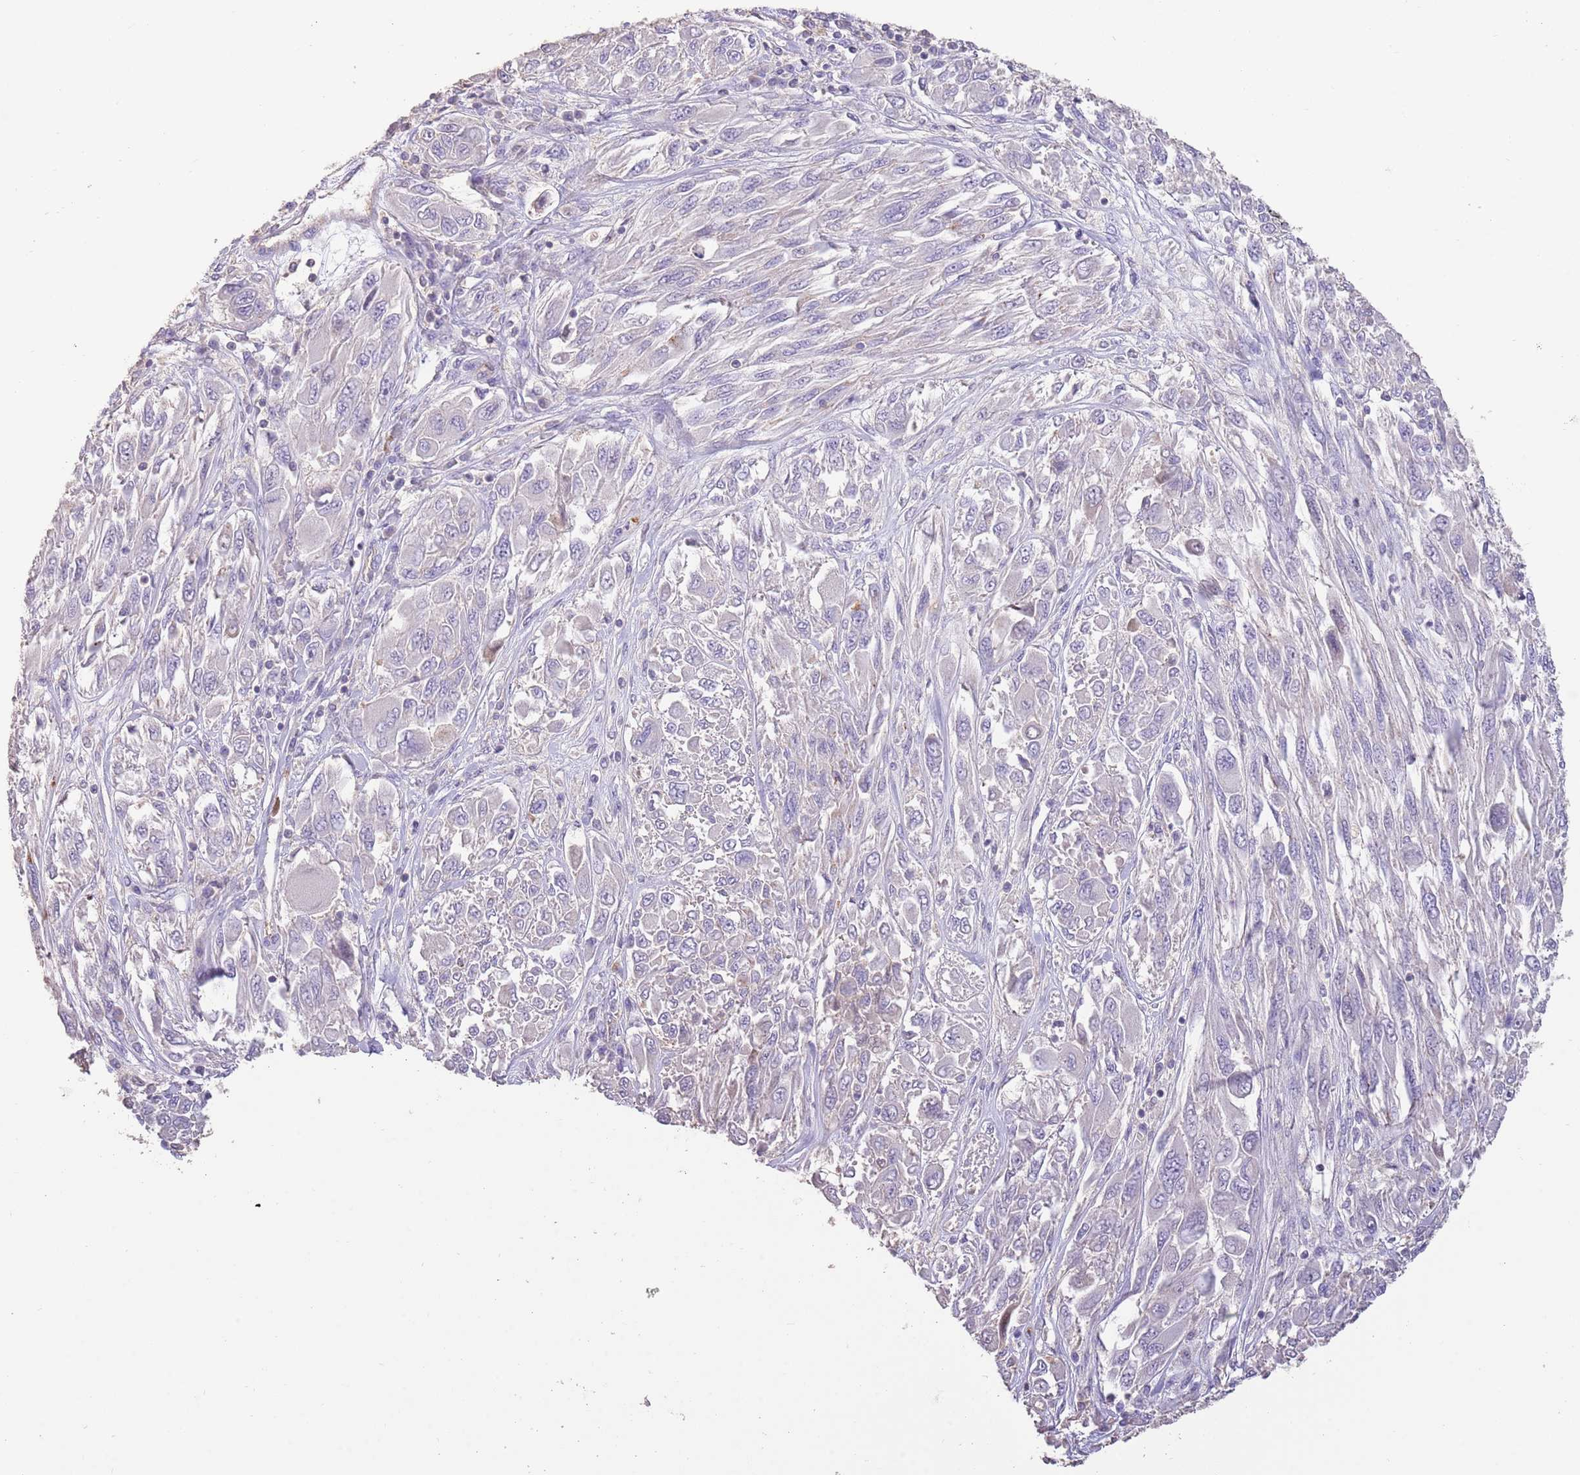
{"staining": {"intensity": "negative", "quantity": "none", "location": "none"}, "tissue": "melanoma", "cell_type": "Tumor cells", "image_type": "cancer", "snomed": [{"axis": "morphology", "description": "Malignant melanoma, NOS"}, {"axis": "topography", "description": "Skin"}], "caption": "Tumor cells are negative for protein expression in human melanoma. The staining was performed using DAB to visualize the protein expression in brown, while the nuclei were stained in blue with hematoxylin (Magnification: 20x).", "gene": "SFTPA1", "patient": {"sex": "female", "age": 91}}